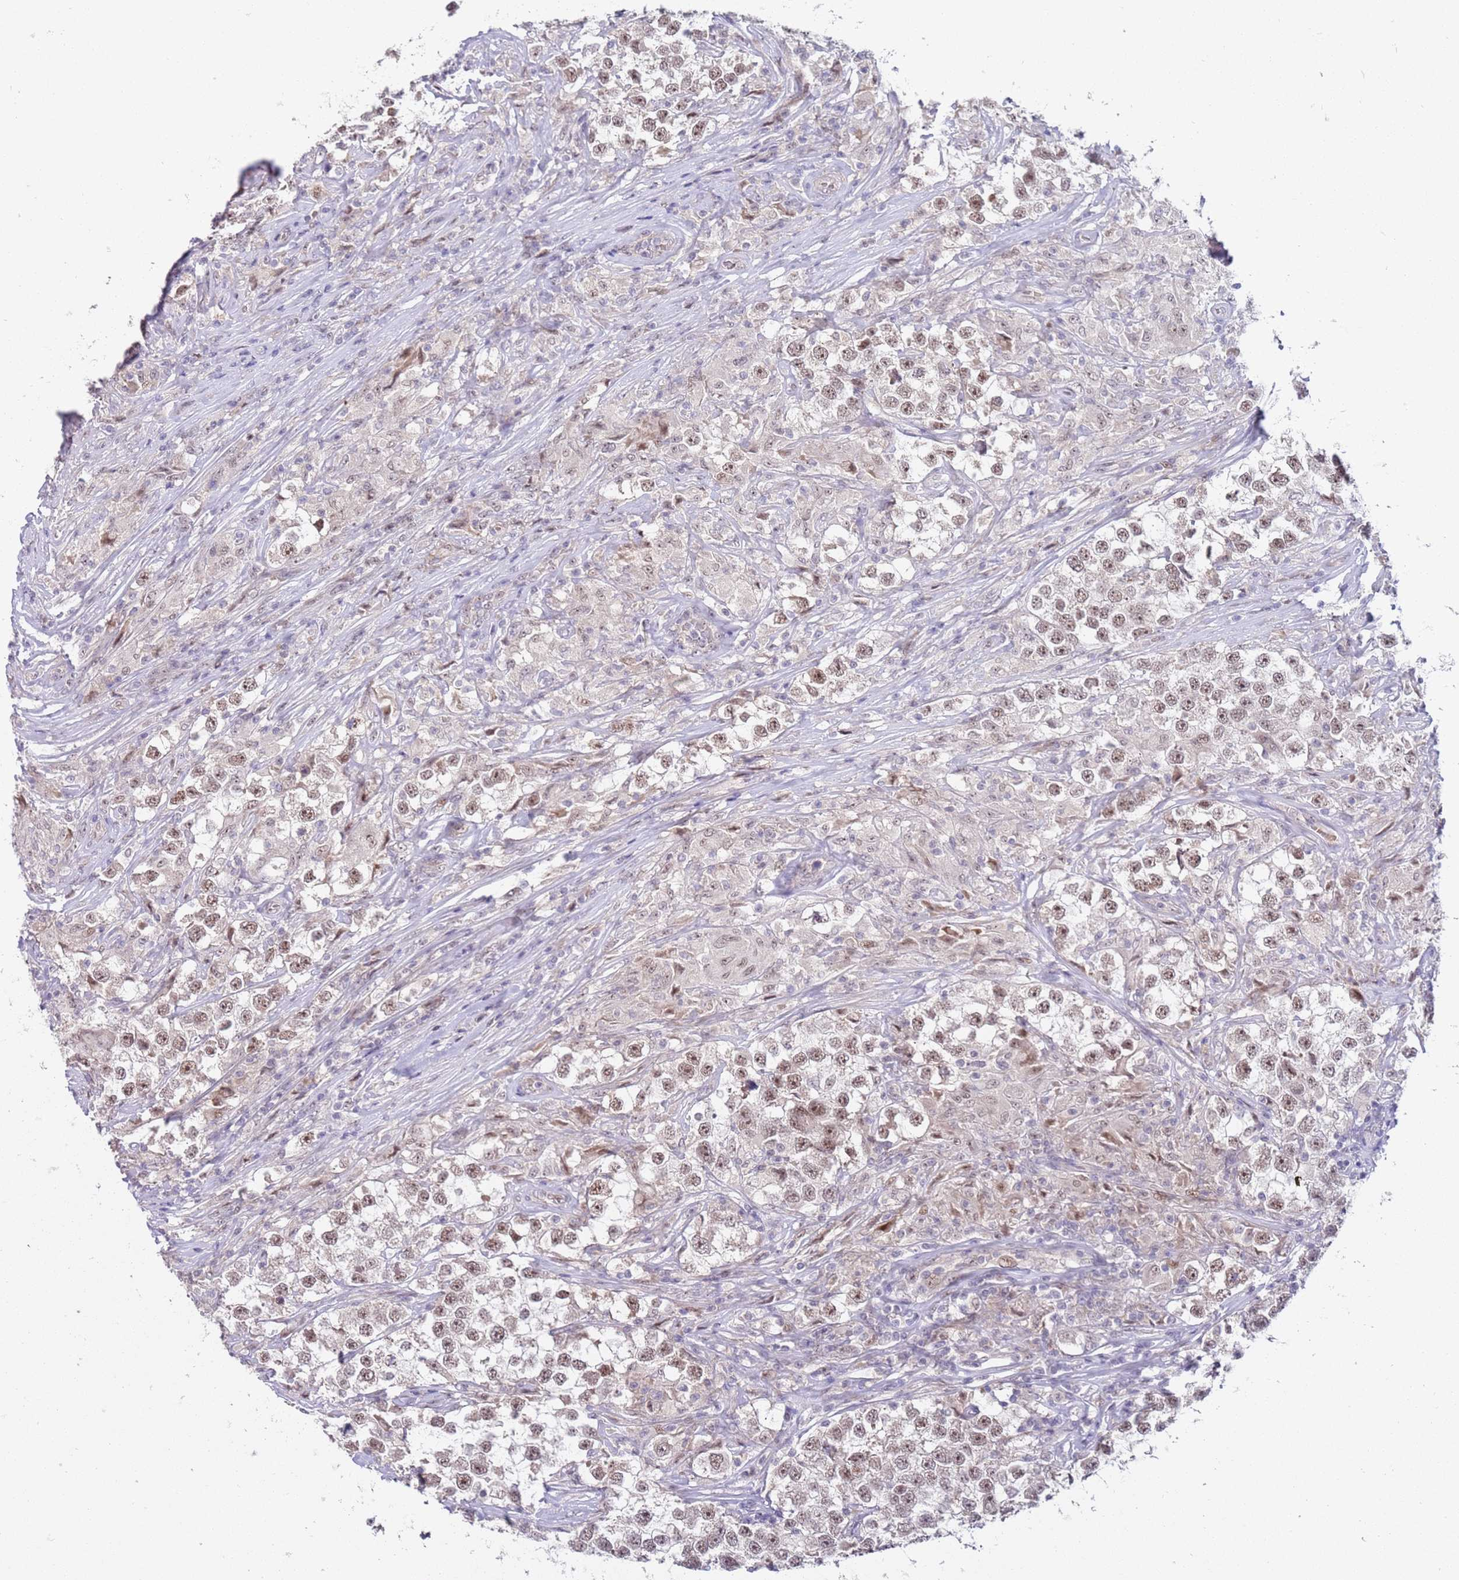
{"staining": {"intensity": "moderate", "quantity": ">75%", "location": "nuclear"}, "tissue": "testis cancer", "cell_type": "Tumor cells", "image_type": "cancer", "snomed": [{"axis": "morphology", "description": "Seminoma, NOS"}, {"axis": "topography", "description": "Testis"}], "caption": "High-magnification brightfield microscopy of testis cancer stained with DAB (brown) and counterstained with hematoxylin (blue). tumor cells exhibit moderate nuclear positivity is identified in about>75% of cells.", "gene": "LGALSL", "patient": {"sex": "male", "age": 46}}